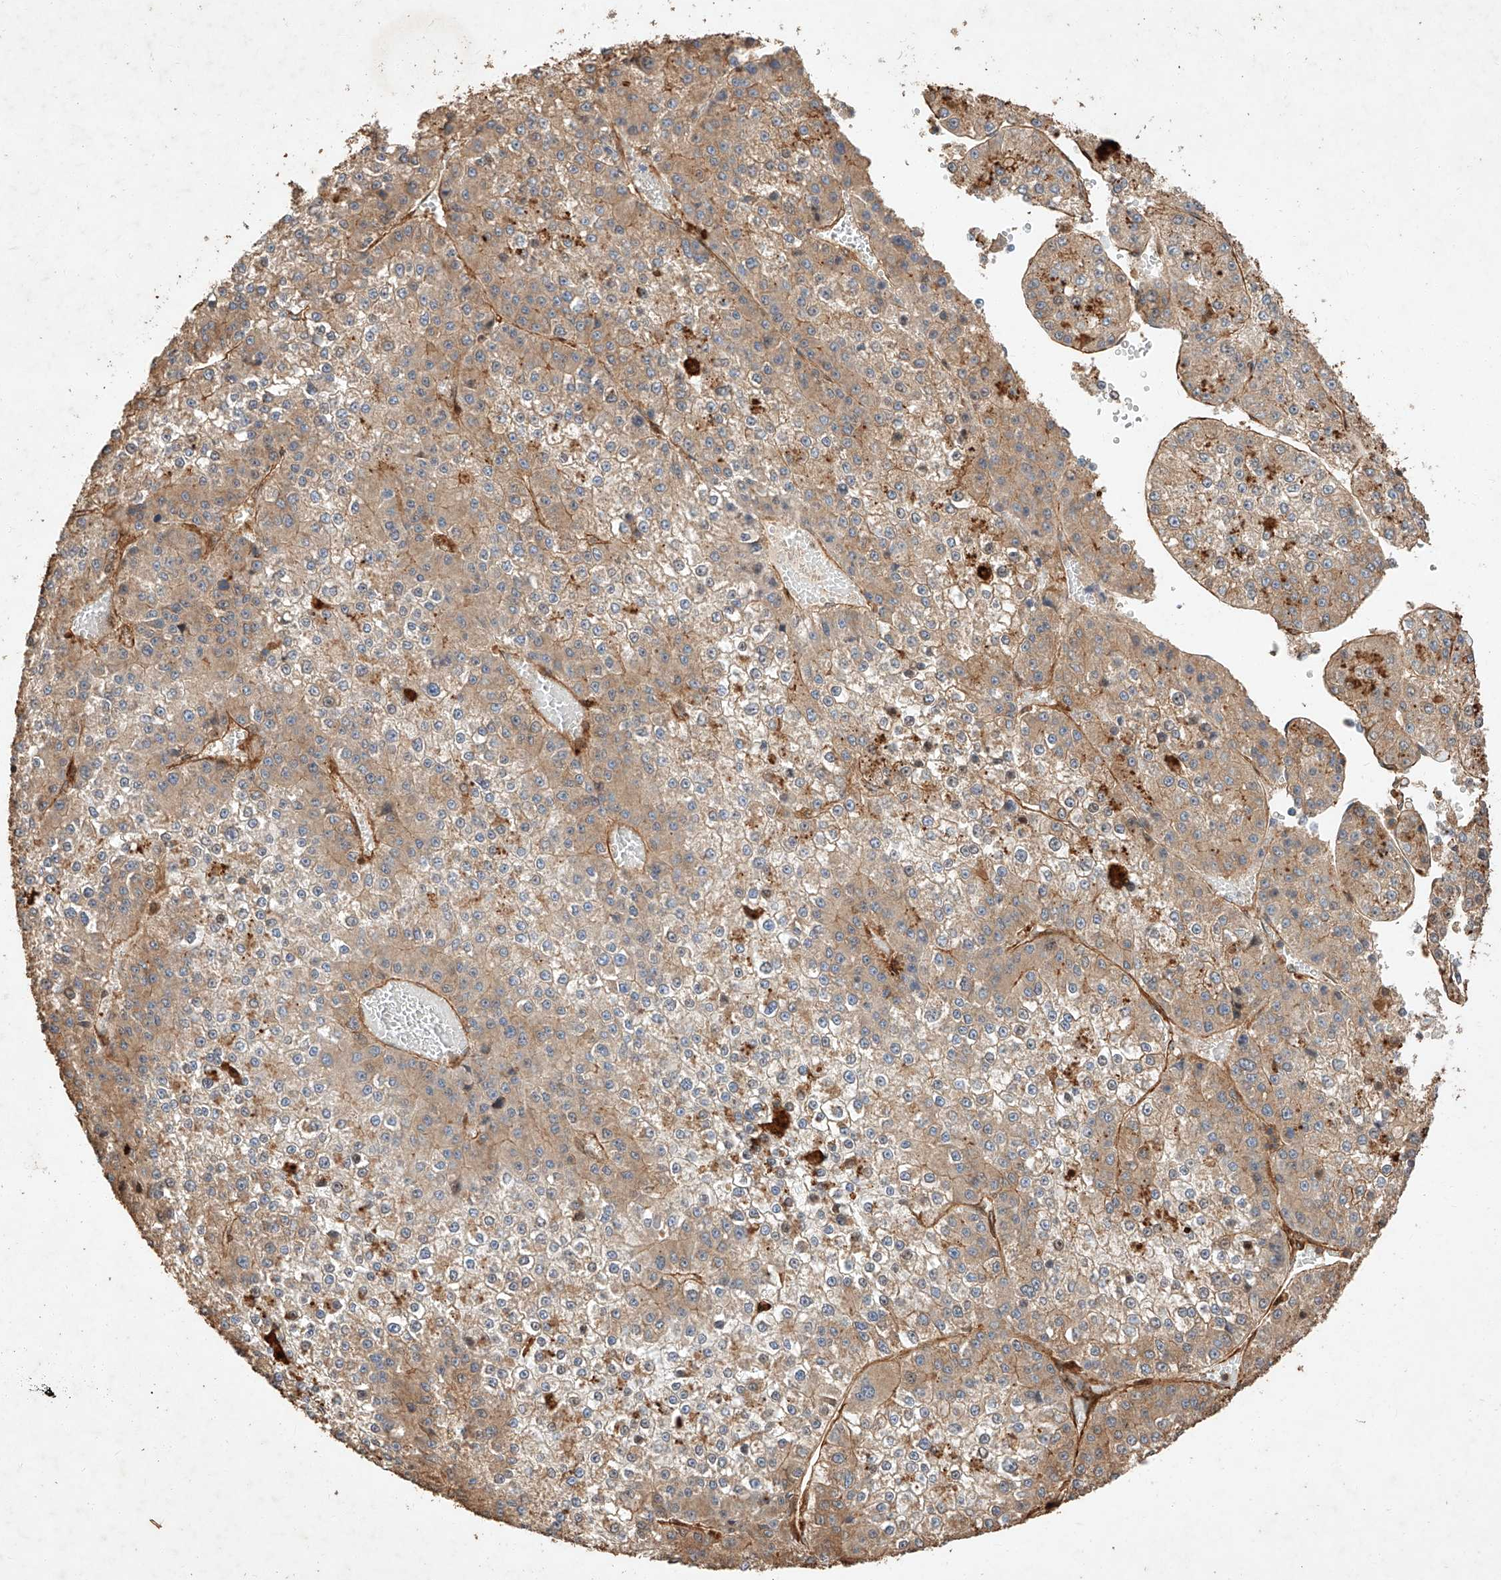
{"staining": {"intensity": "moderate", "quantity": ">75%", "location": "cytoplasmic/membranous"}, "tissue": "liver cancer", "cell_type": "Tumor cells", "image_type": "cancer", "snomed": [{"axis": "morphology", "description": "Carcinoma, Hepatocellular, NOS"}, {"axis": "topography", "description": "Liver"}], "caption": "A histopathology image of liver hepatocellular carcinoma stained for a protein displays moderate cytoplasmic/membranous brown staining in tumor cells.", "gene": "GHDC", "patient": {"sex": "female", "age": 73}}